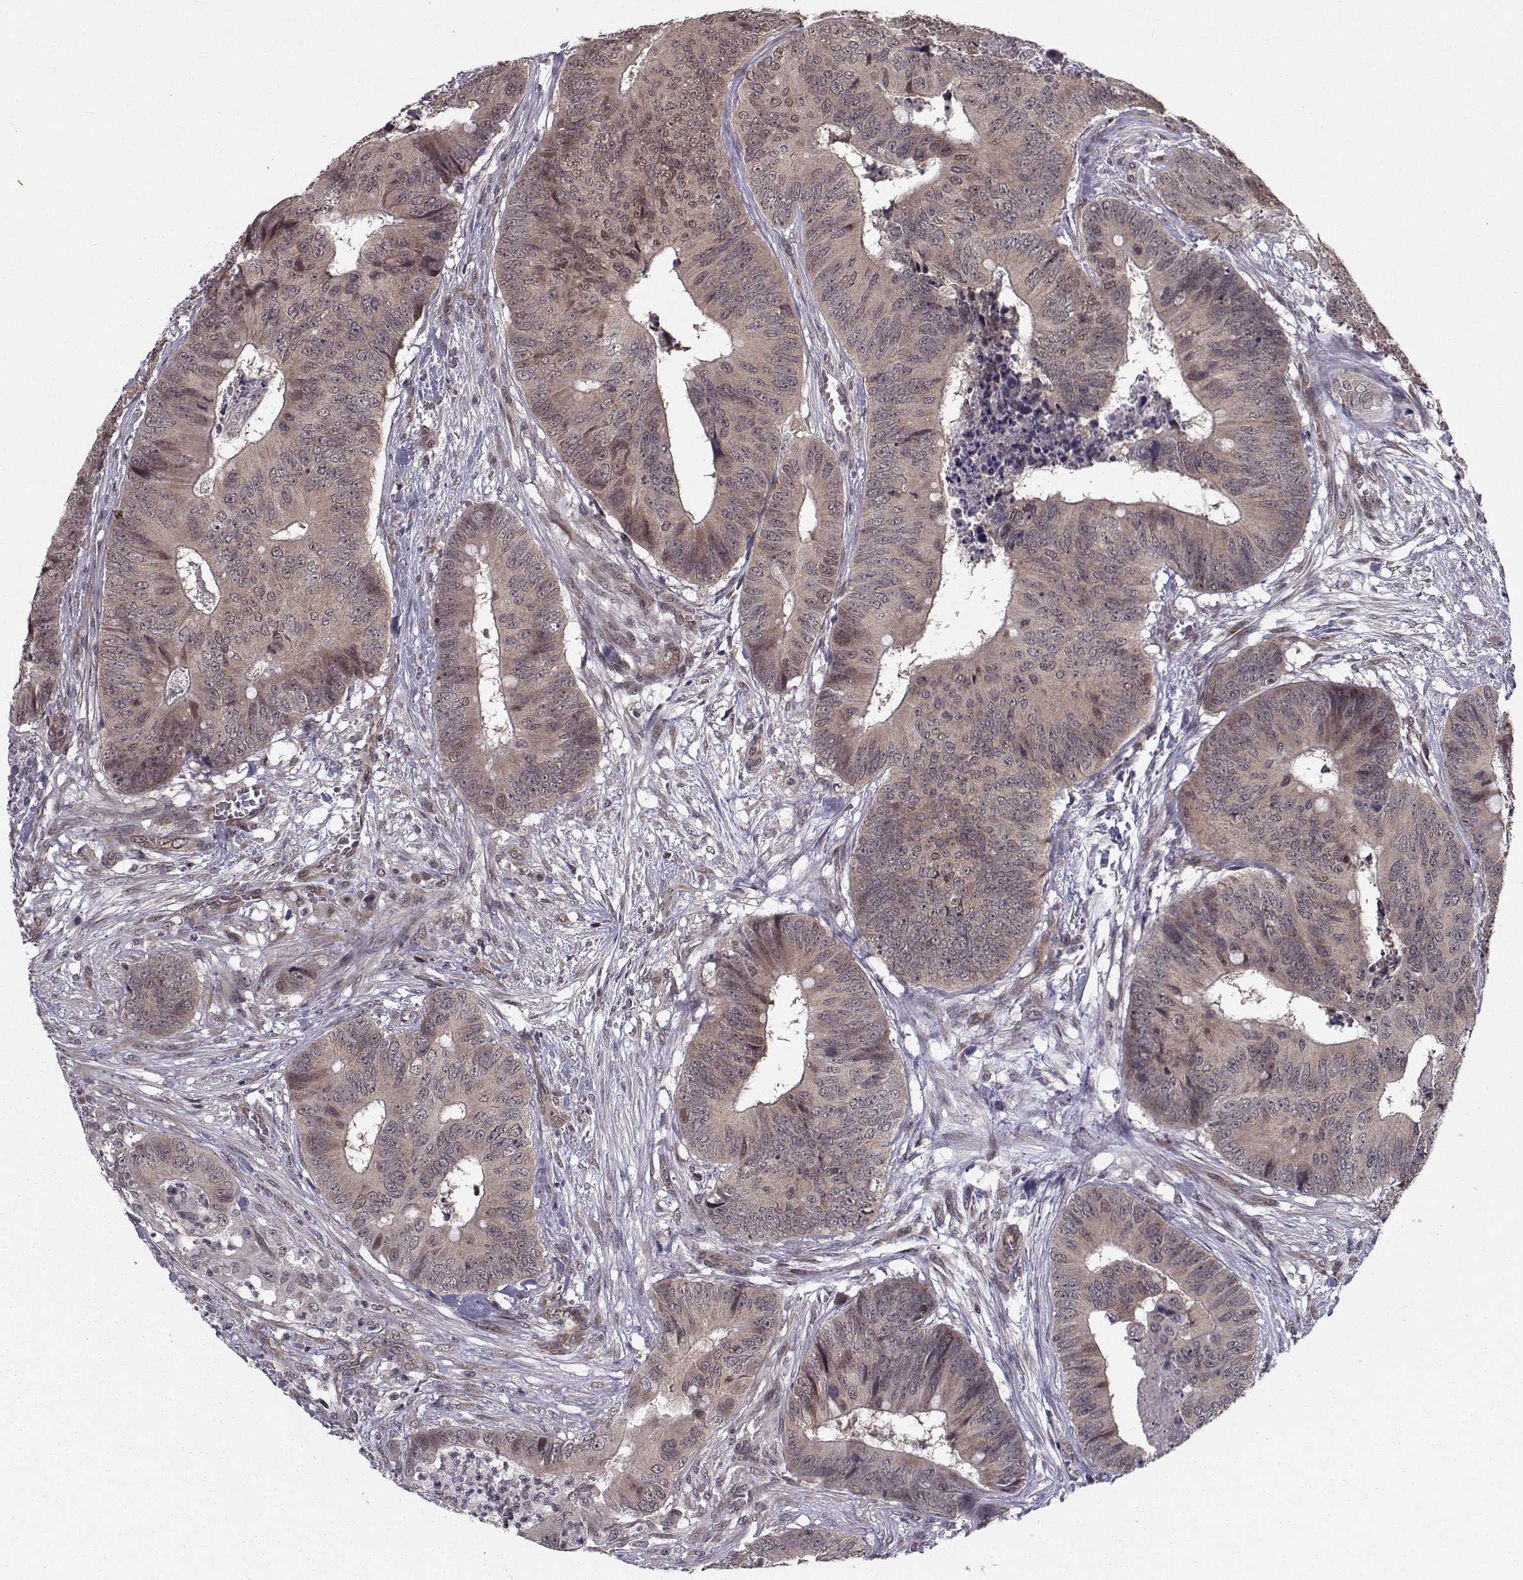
{"staining": {"intensity": "strong", "quantity": "25%-75%", "location": "nuclear"}, "tissue": "colorectal cancer", "cell_type": "Tumor cells", "image_type": "cancer", "snomed": [{"axis": "morphology", "description": "Adenocarcinoma, NOS"}, {"axis": "topography", "description": "Colon"}], "caption": "Immunohistochemistry (DAB (3,3'-diaminobenzidine)) staining of colorectal adenocarcinoma exhibits strong nuclear protein positivity in approximately 25%-75% of tumor cells.", "gene": "PKN2", "patient": {"sex": "male", "age": 84}}